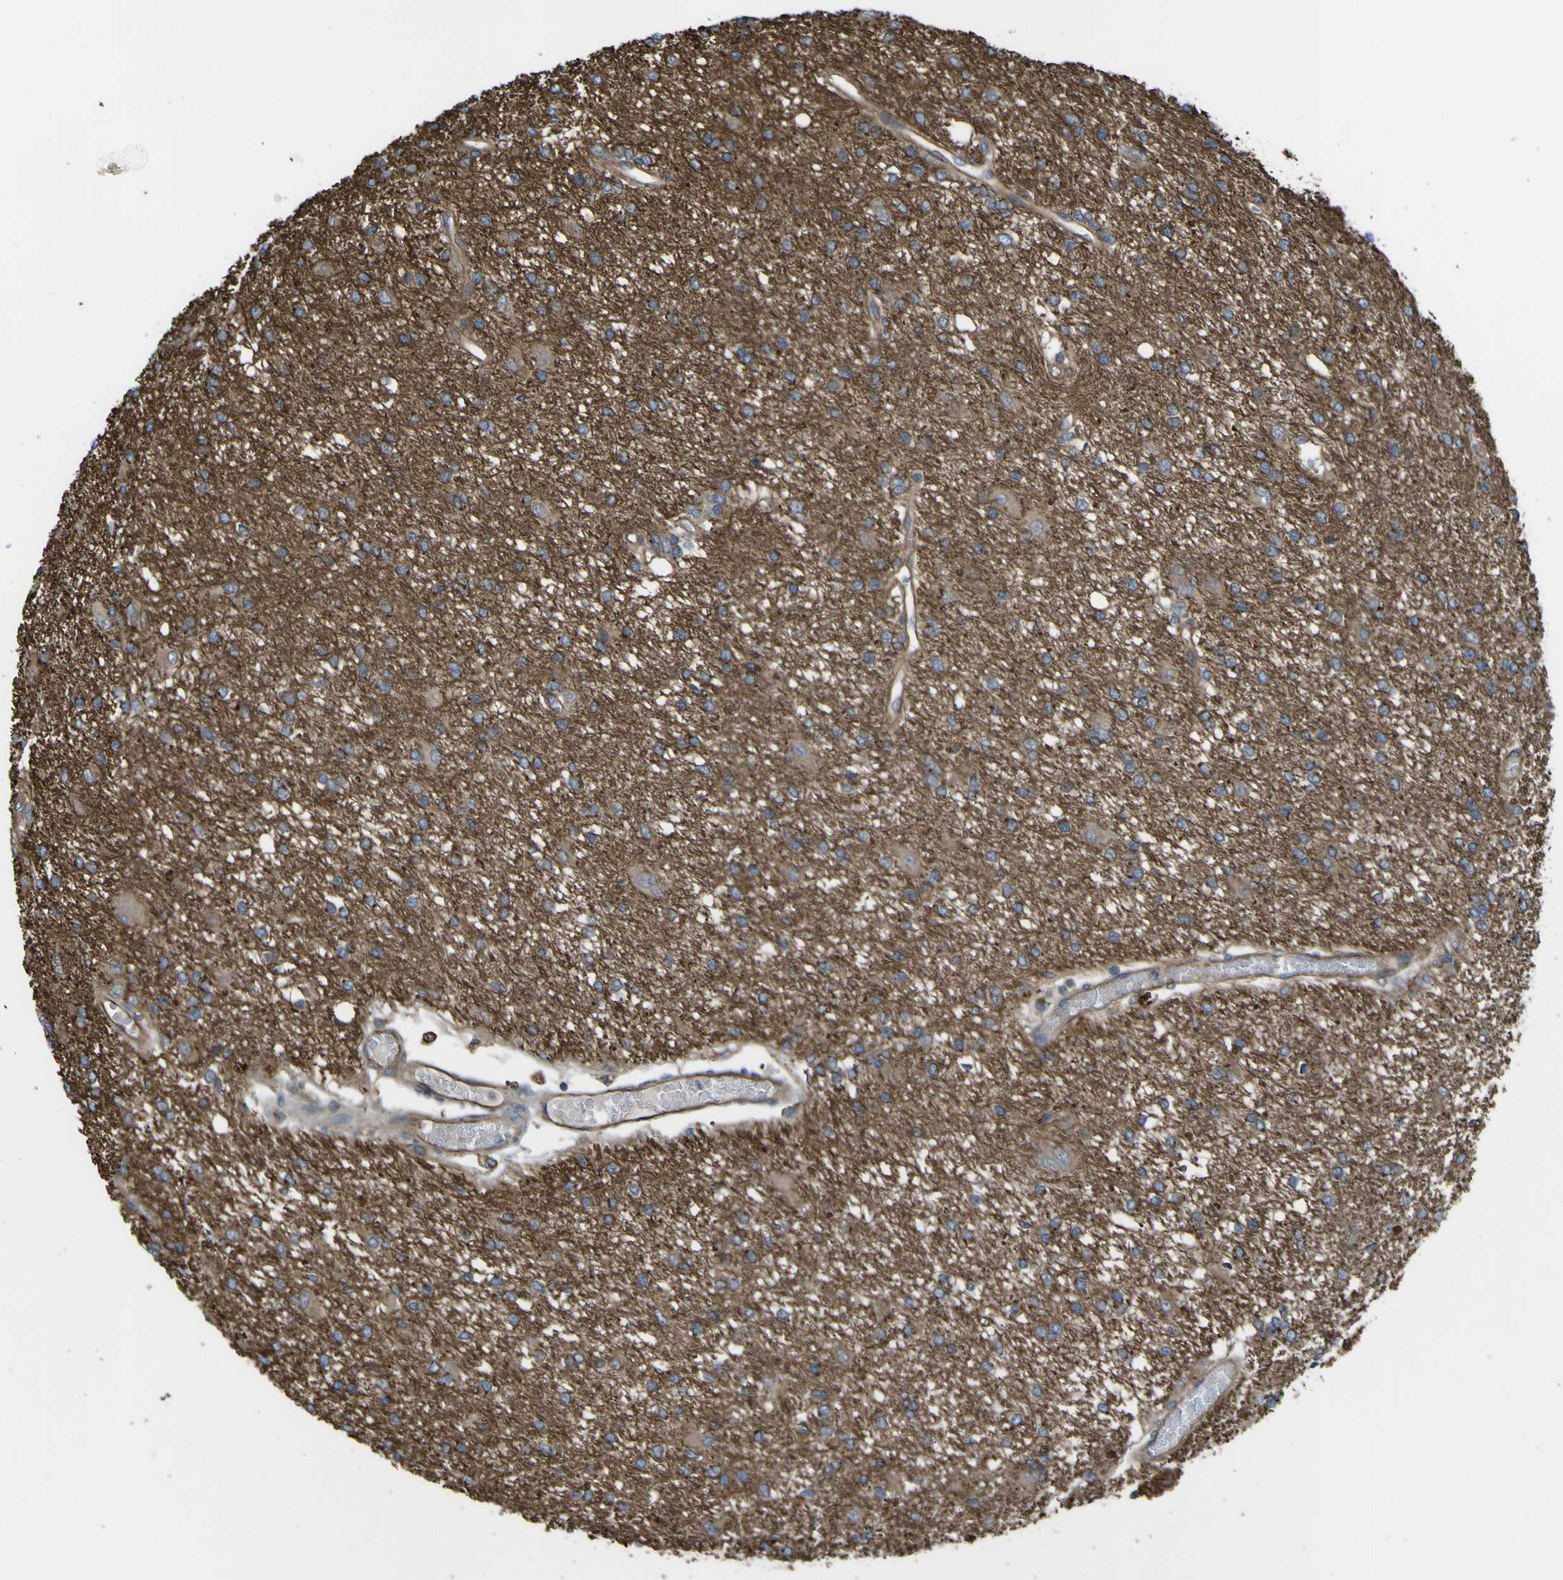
{"staining": {"intensity": "weak", "quantity": "25%-75%", "location": "cytoplasmic/membranous"}, "tissue": "glioma", "cell_type": "Tumor cells", "image_type": "cancer", "snomed": [{"axis": "morphology", "description": "Glioma, malignant, High grade"}, {"axis": "topography", "description": "Brain"}], "caption": "Immunohistochemistry (IHC) micrograph of neoplastic tissue: human glioma stained using immunohistochemistry reveals low levels of weak protein expression localized specifically in the cytoplasmic/membranous of tumor cells, appearing as a cytoplasmic/membranous brown color.", "gene": "FBXO30", "patient": {"sex": "female", "age": 59}}